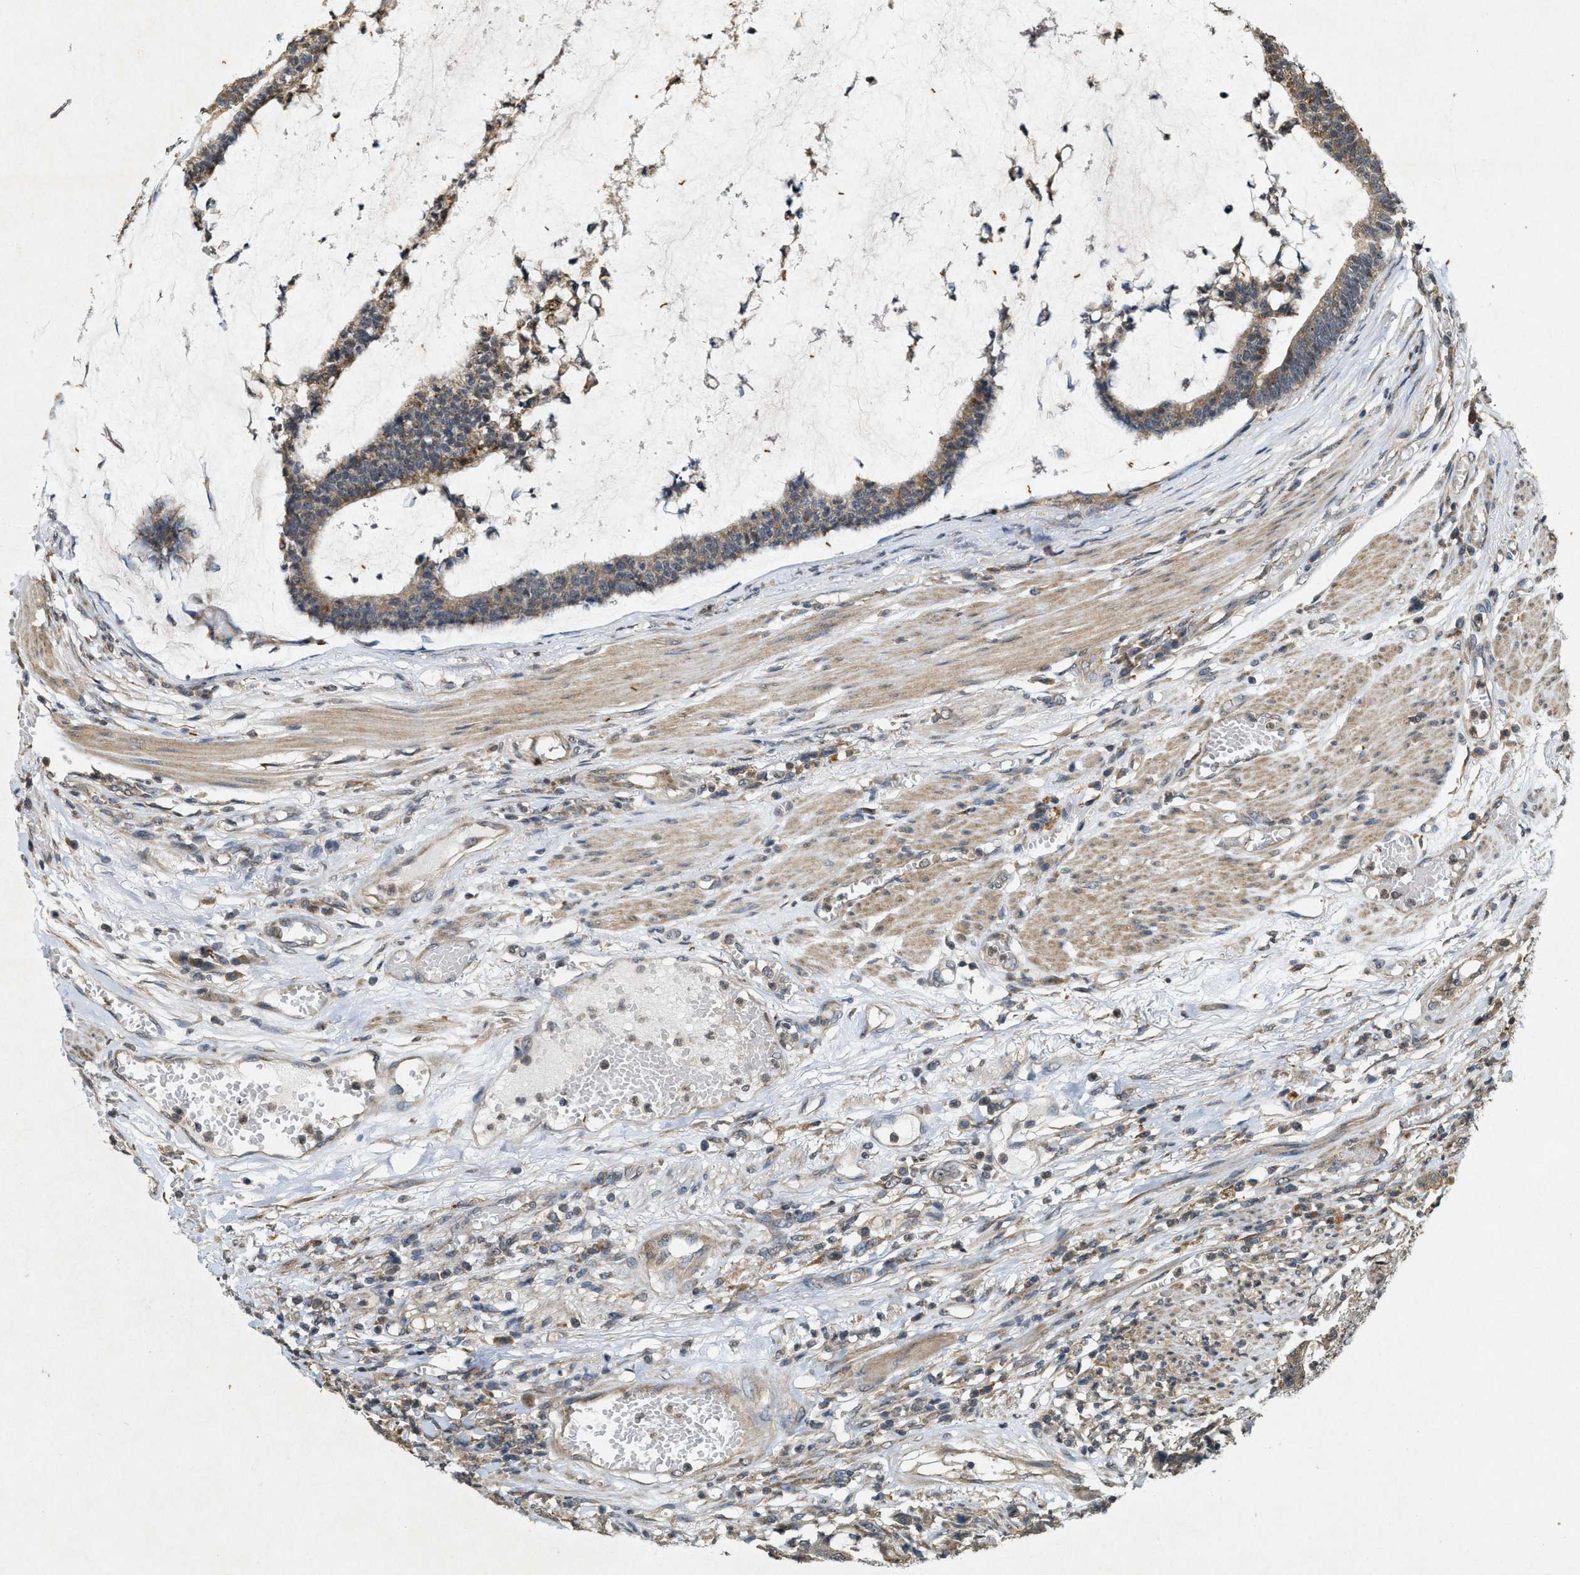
{"staining": {"intensity": "moderate", "quantity": ">75%", "location": "cytoplasmic/membranous"}, "tissue": "colorectal cancer", "cell_type": "Tumor cells", "image_type": "cancer", "snomed": [{"axis": "morphology", "description": "Adenocarcinoma, NOS"}, {"axis": "topography", "description": "Colon"}], "caption": "Tumor cells exhibit medium levels of moderate cytoplasmic/membranous staining in approximately >75% of cells in human colorectal cancer (adenocarcinoma).", "gene": "KIF21A", "patient": {"sex": "female", "age": 84}}